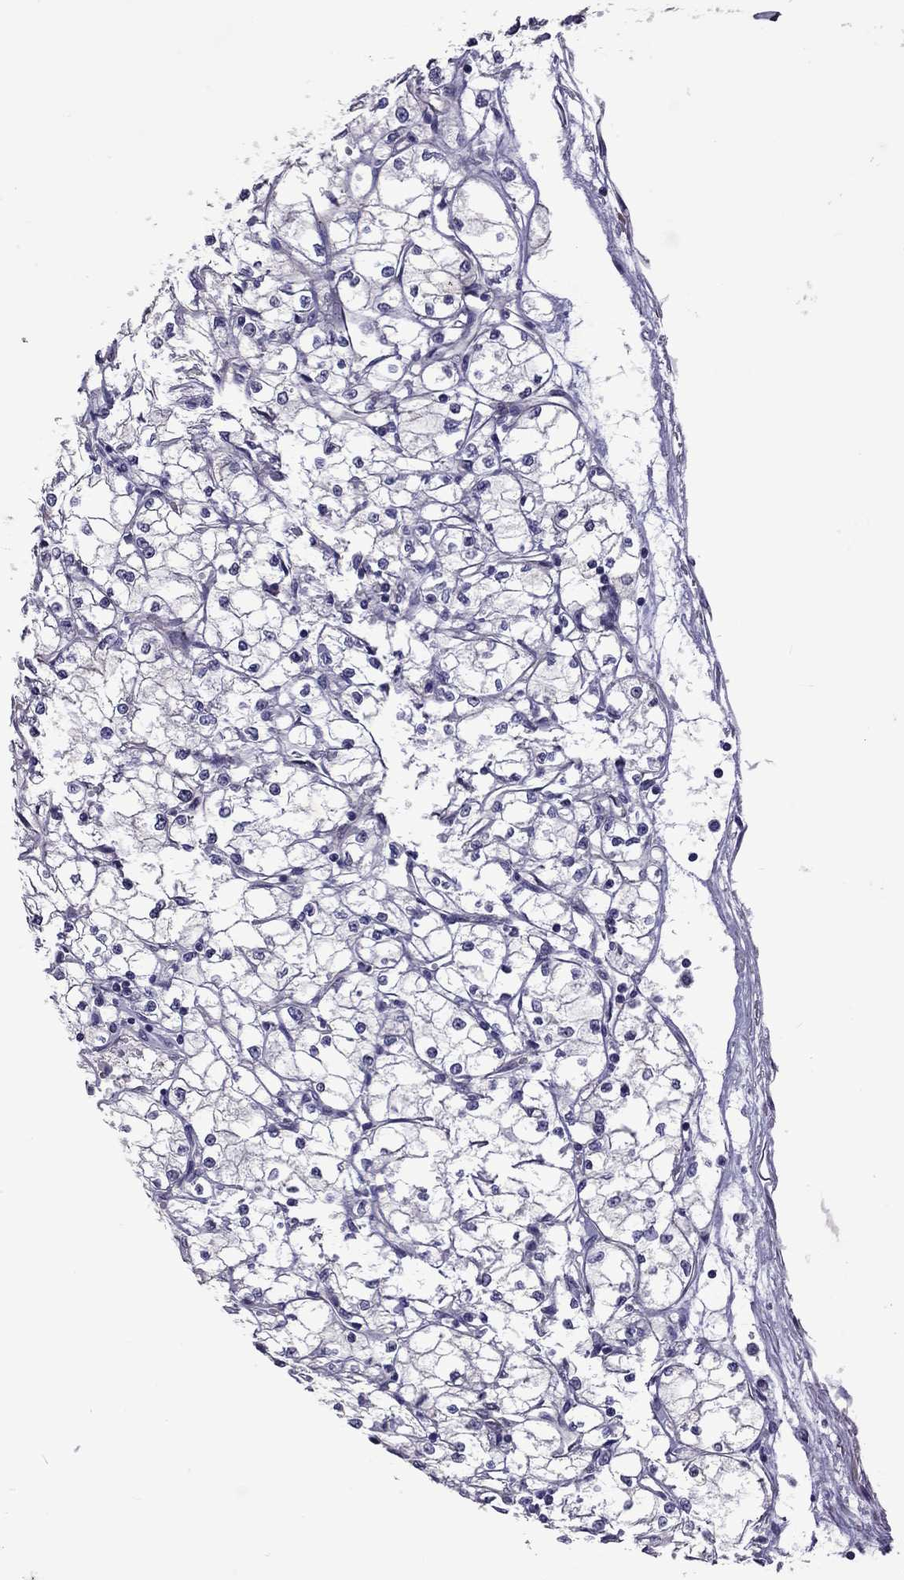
{"staining": {"intensity": "negative", "quantity": "none", "location": "none"}, "tissue": "renal cancer", "cell_type": "Tumor cells", "image_type": "cancer", "snomed": [{"axis": "morphology", "description": "Adenocarcinoma, NOS"}, {"axis": "topography", "description": "Kidney"}], "caption": "Tumor cells show no significant protein staining in renal cancer.", "gene": "FEZ1", "patient": {"sex": "male", "age": 67}}